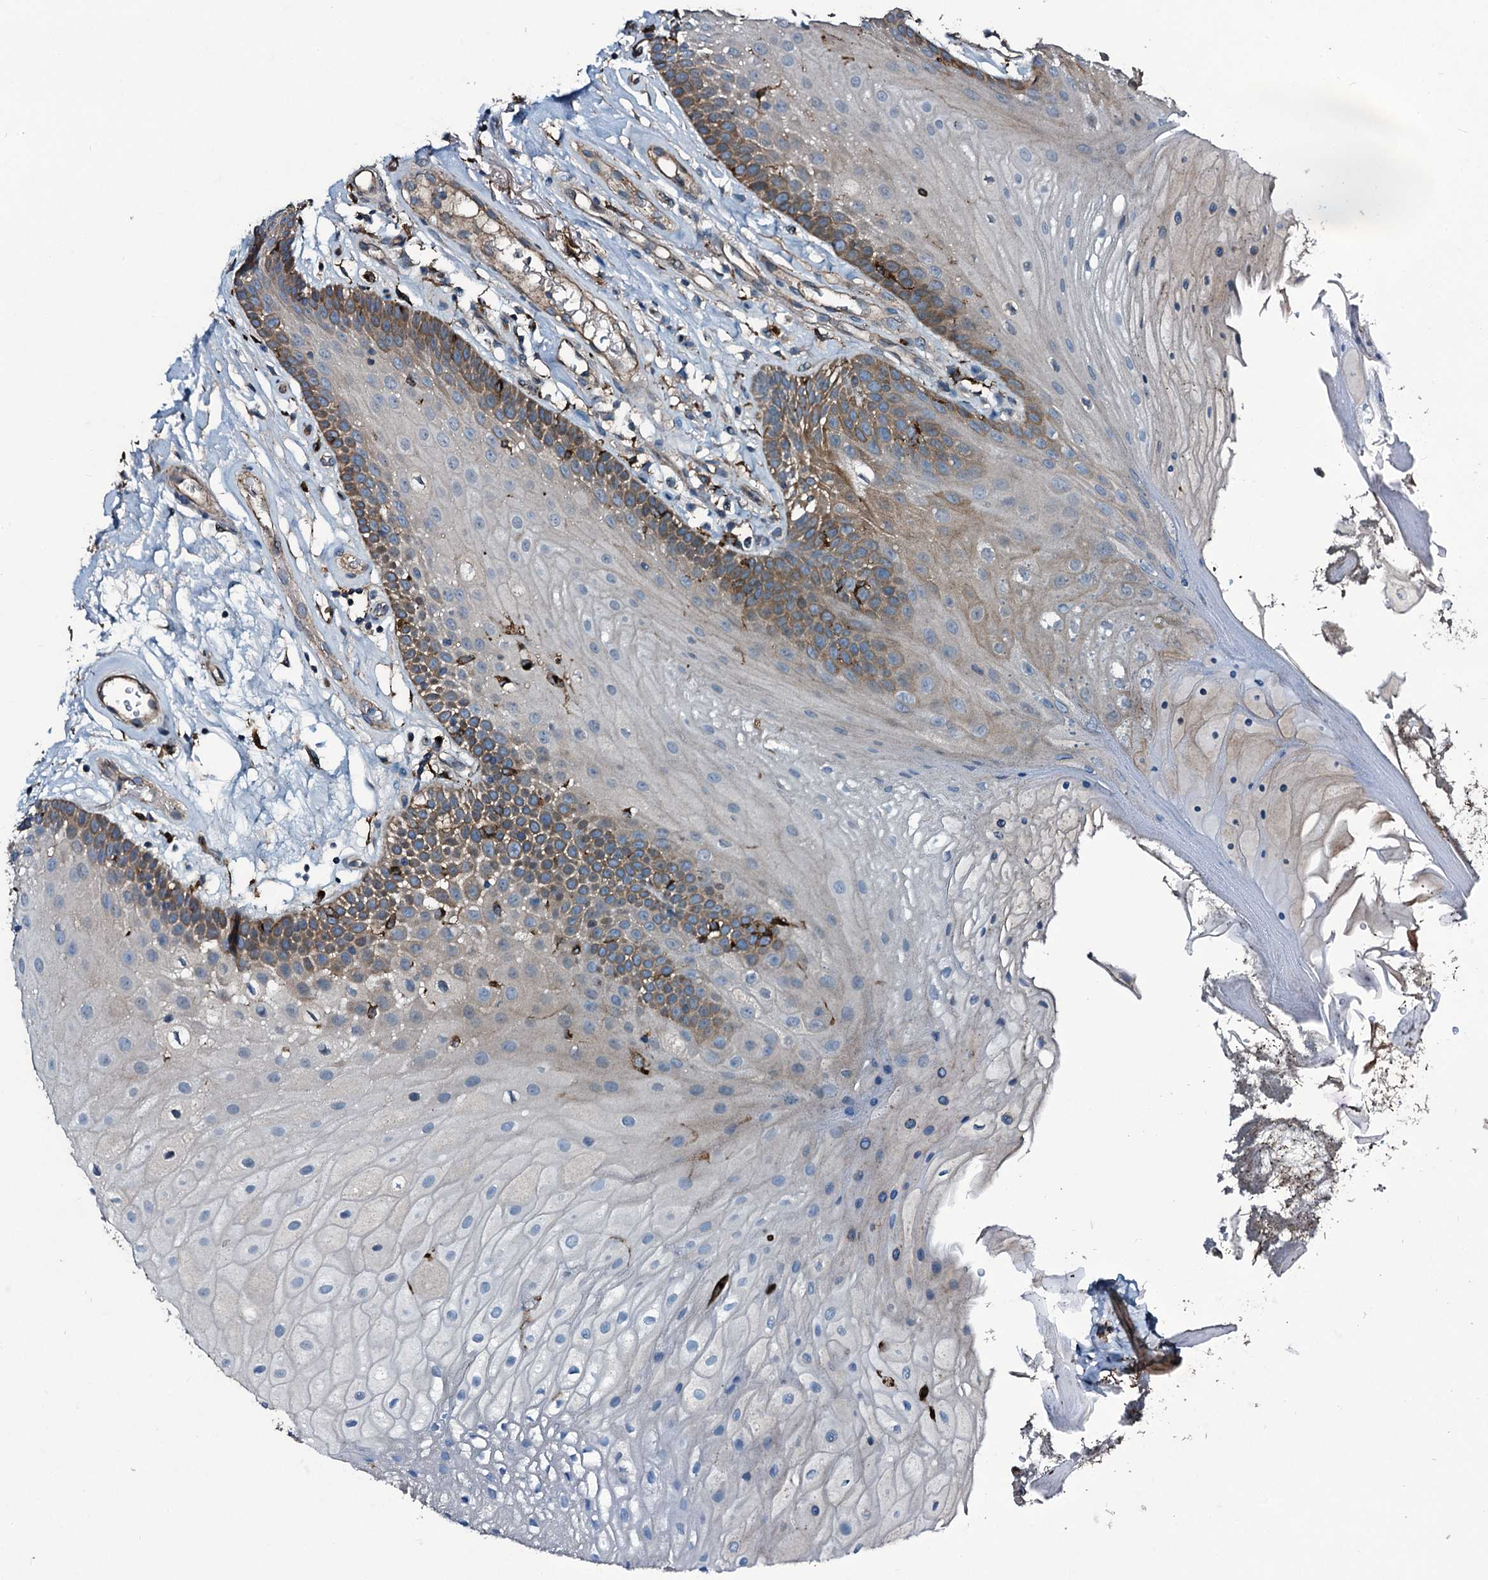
{"staining": {"intensity": "moderate", "quantity": "25%-75%", "location": "cytoplasmic/membranous"}, "tissue": "oral mucosa", "cell_type": "Squamous epithelial cells", "image_type": "normal", "snomed": [{"axis": "morphology", "description": "Normal tissue, NOS"}, {"axis": "topography", "description": "Oral tissue"}], "caption": "Benign oral mucosa exhibits moderate cytoplasmic/membranous positivity in about 25%-75% of squamous epithelial cells, visualized by immunohistochemistry.", "gene": "TPGS2", "patient": {"sex": "female", "age": 80}}